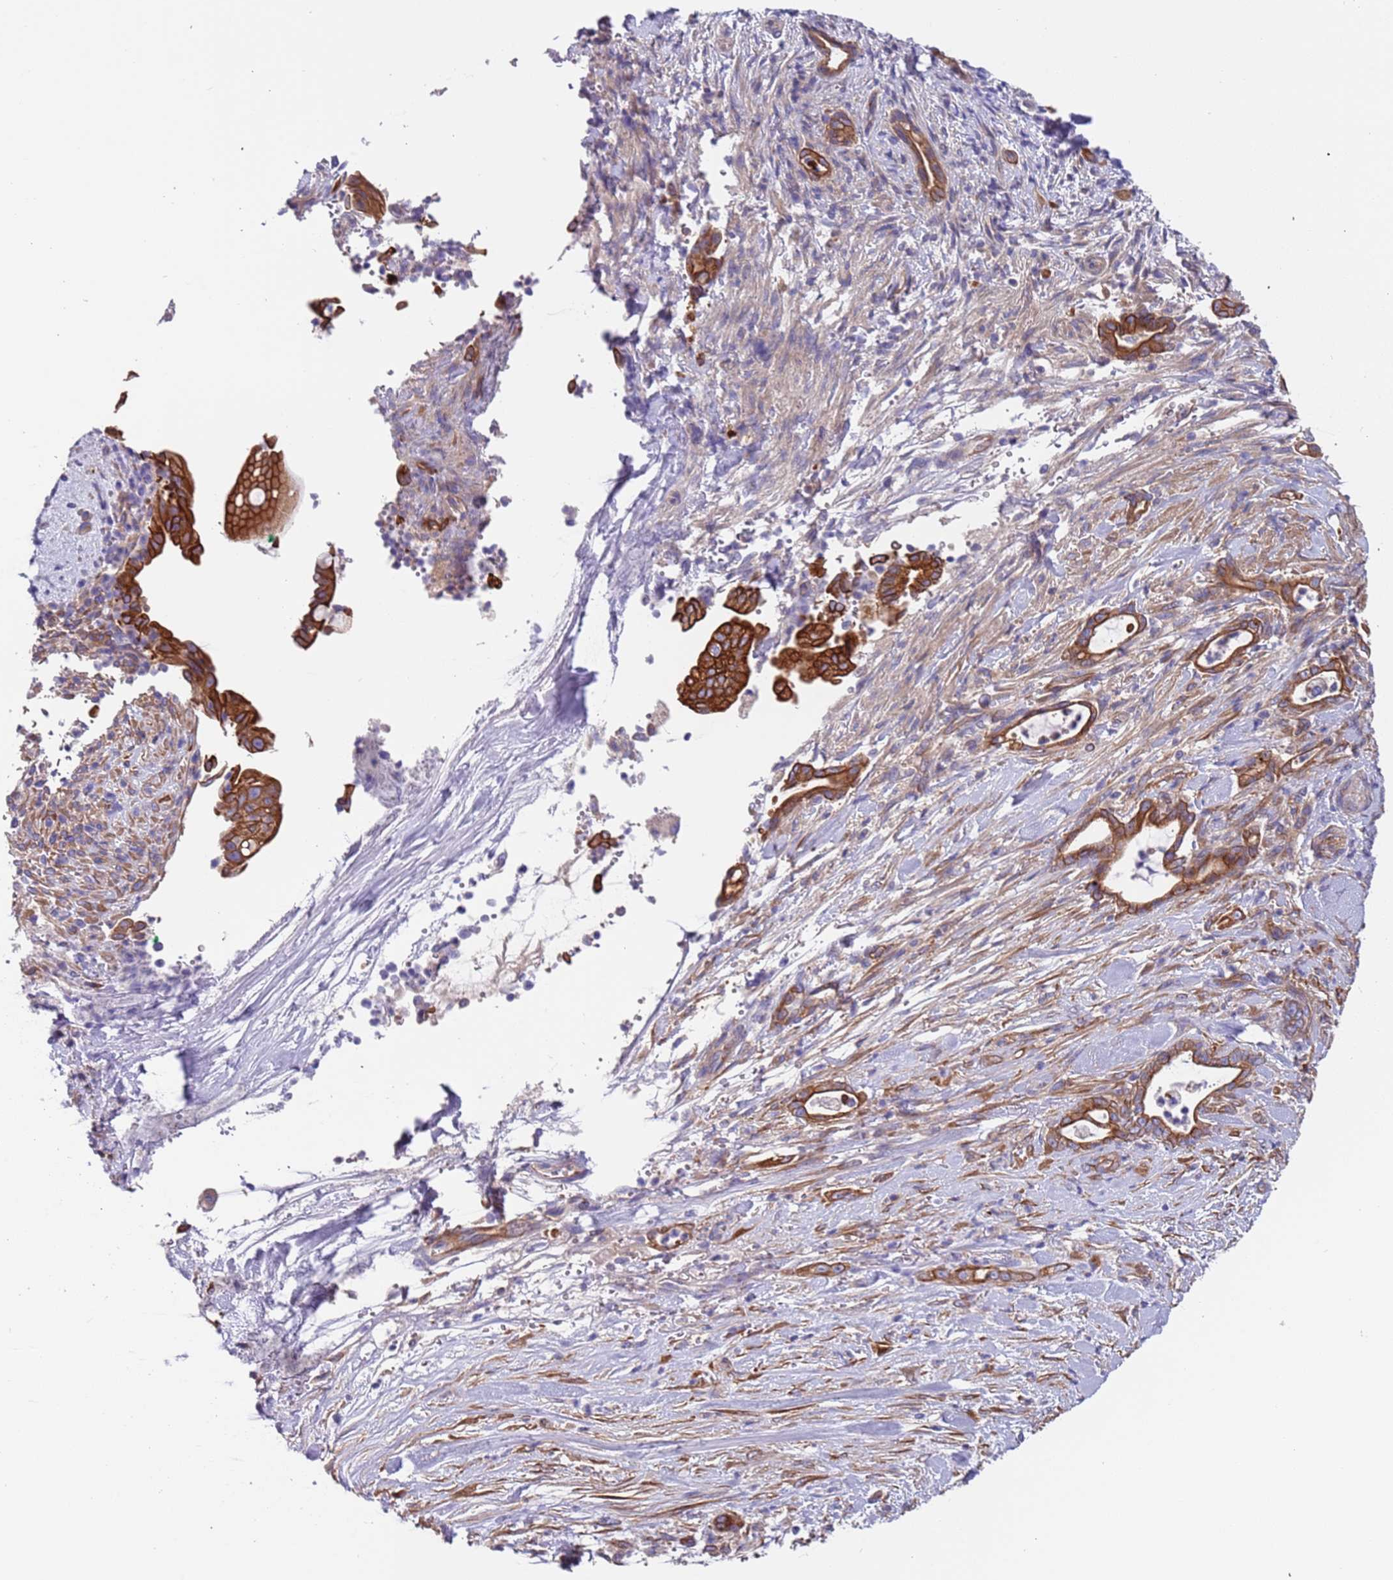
{"staining": {"intensity": "strong", "quantity": ">75%", "location": "cytoplasmic/membranous"}, "tissue": "pancreatic cancer", "cell_type": "Tumor cells", "image_type": "cancer", "snomed": [{"axis": "morphology", "description": "Normal tissue, NOS"}, {"axis": "morphology", "description": "Adenocarcinoma, NOS"}, {"axis": "topography", "description": "Pancreas"}], "caption": "A high-resolution micrograph shows immunohistochemistry (IHC) staining of adenocarcinoma (pancreatic), which demonstrates strong cytoplasmic/membranous expression in approximately >75% of tumor cells.", "gene": "LAMB4", "patient": {"sex": "female", "age": 55}}